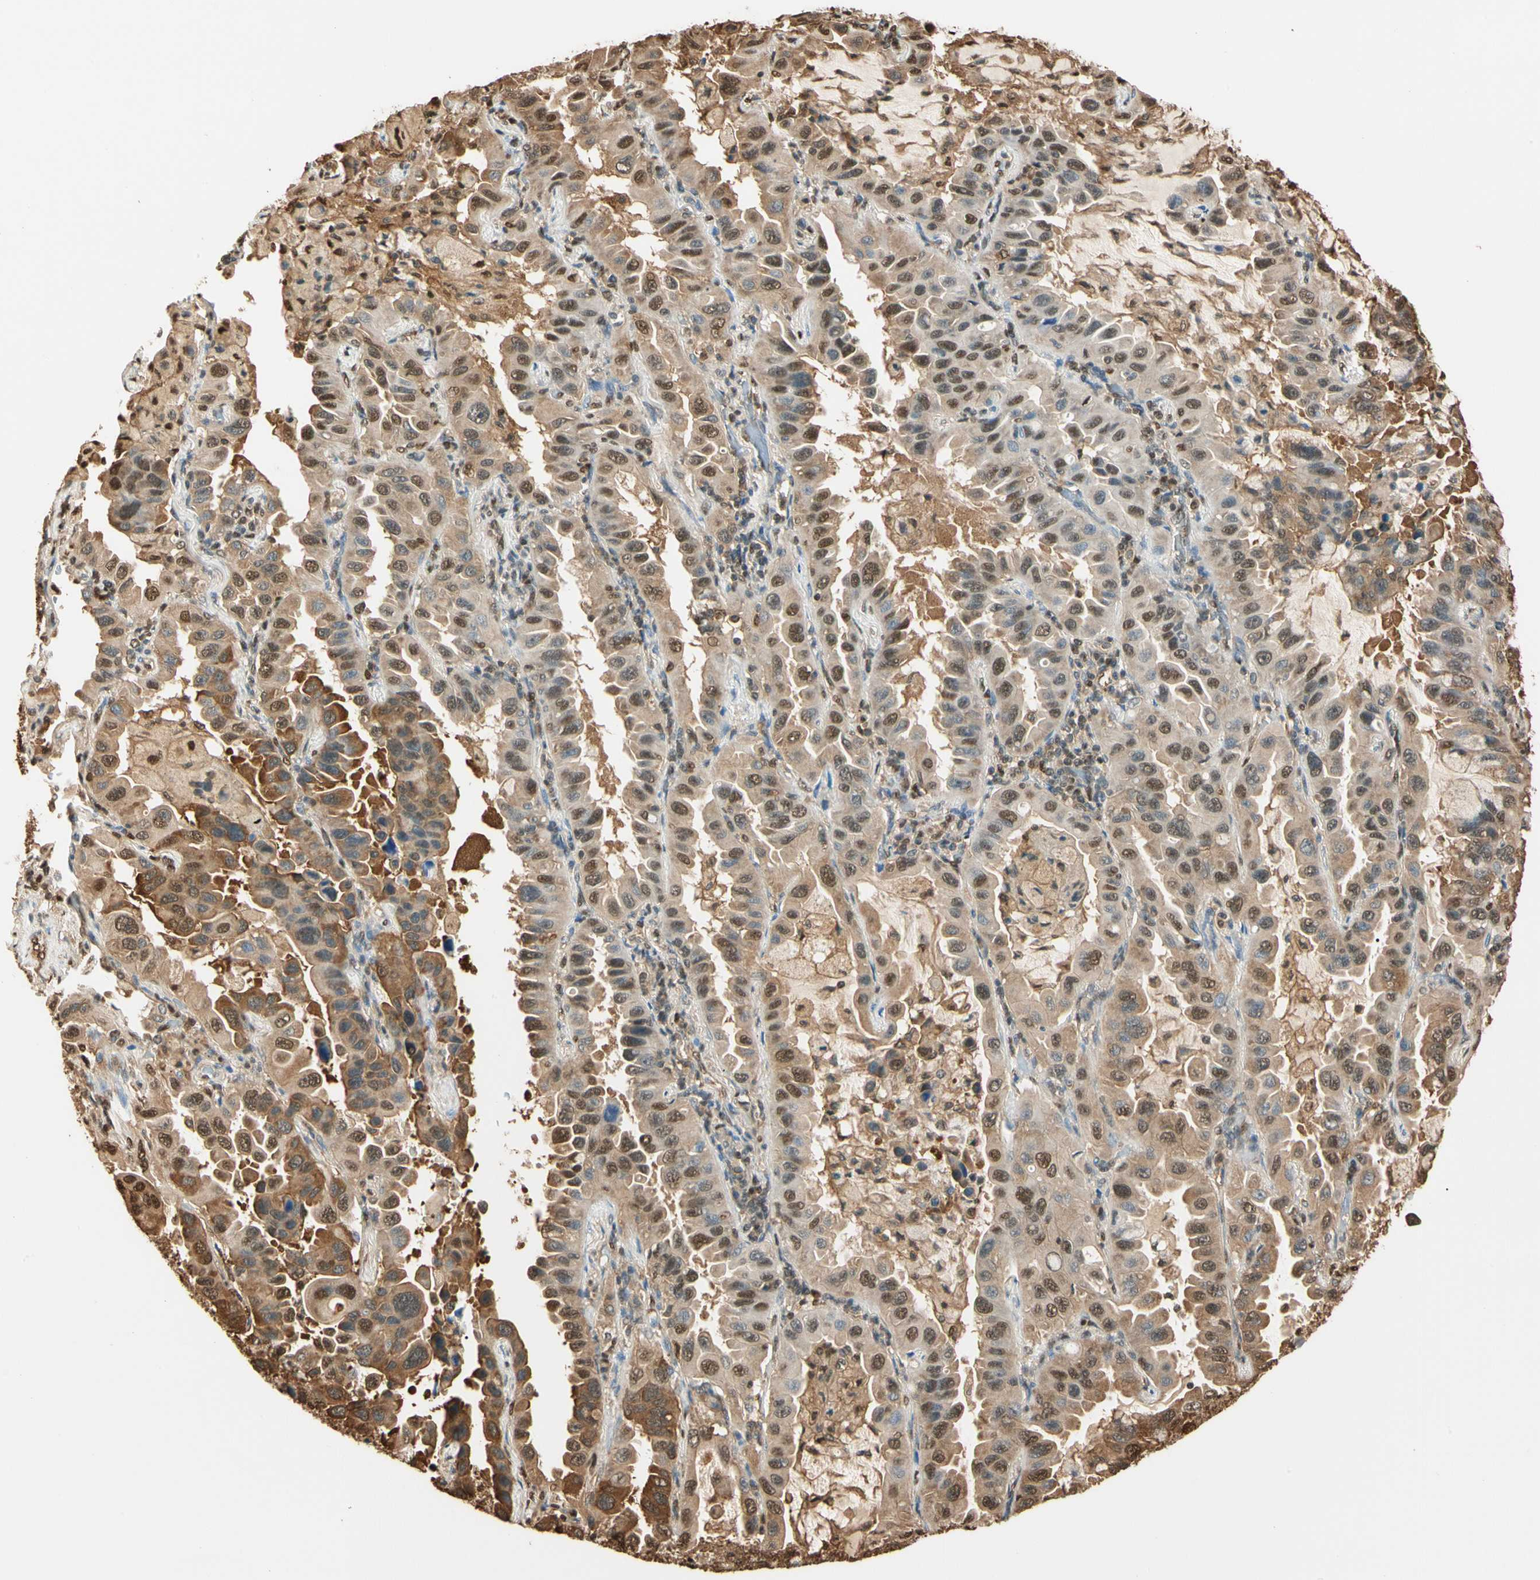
{"staining": {"intensity": "moderate", "quantity": ">75%", "location": "cytoplasmic/membranous,nuclear"}, "tissue": "lung cancer", "cell_type": "Tumor cells", "image_type": "cancer", "snomed": [{"axis": "morphology", "description": "Adenocarcinoma, NOS"}, {"axis": "topography", "description": "Lung"}], "caption": "Immunohistochemical staining of adenocarcinoma (lung) displays moderate cytoplasmic/membranous and nuclear protein staining in about >75% of tumor cells. (IHC, brightfield microscopy, high magnification).", "gene": "PNCK", "patient": {"sex": "male", "age": 64}}